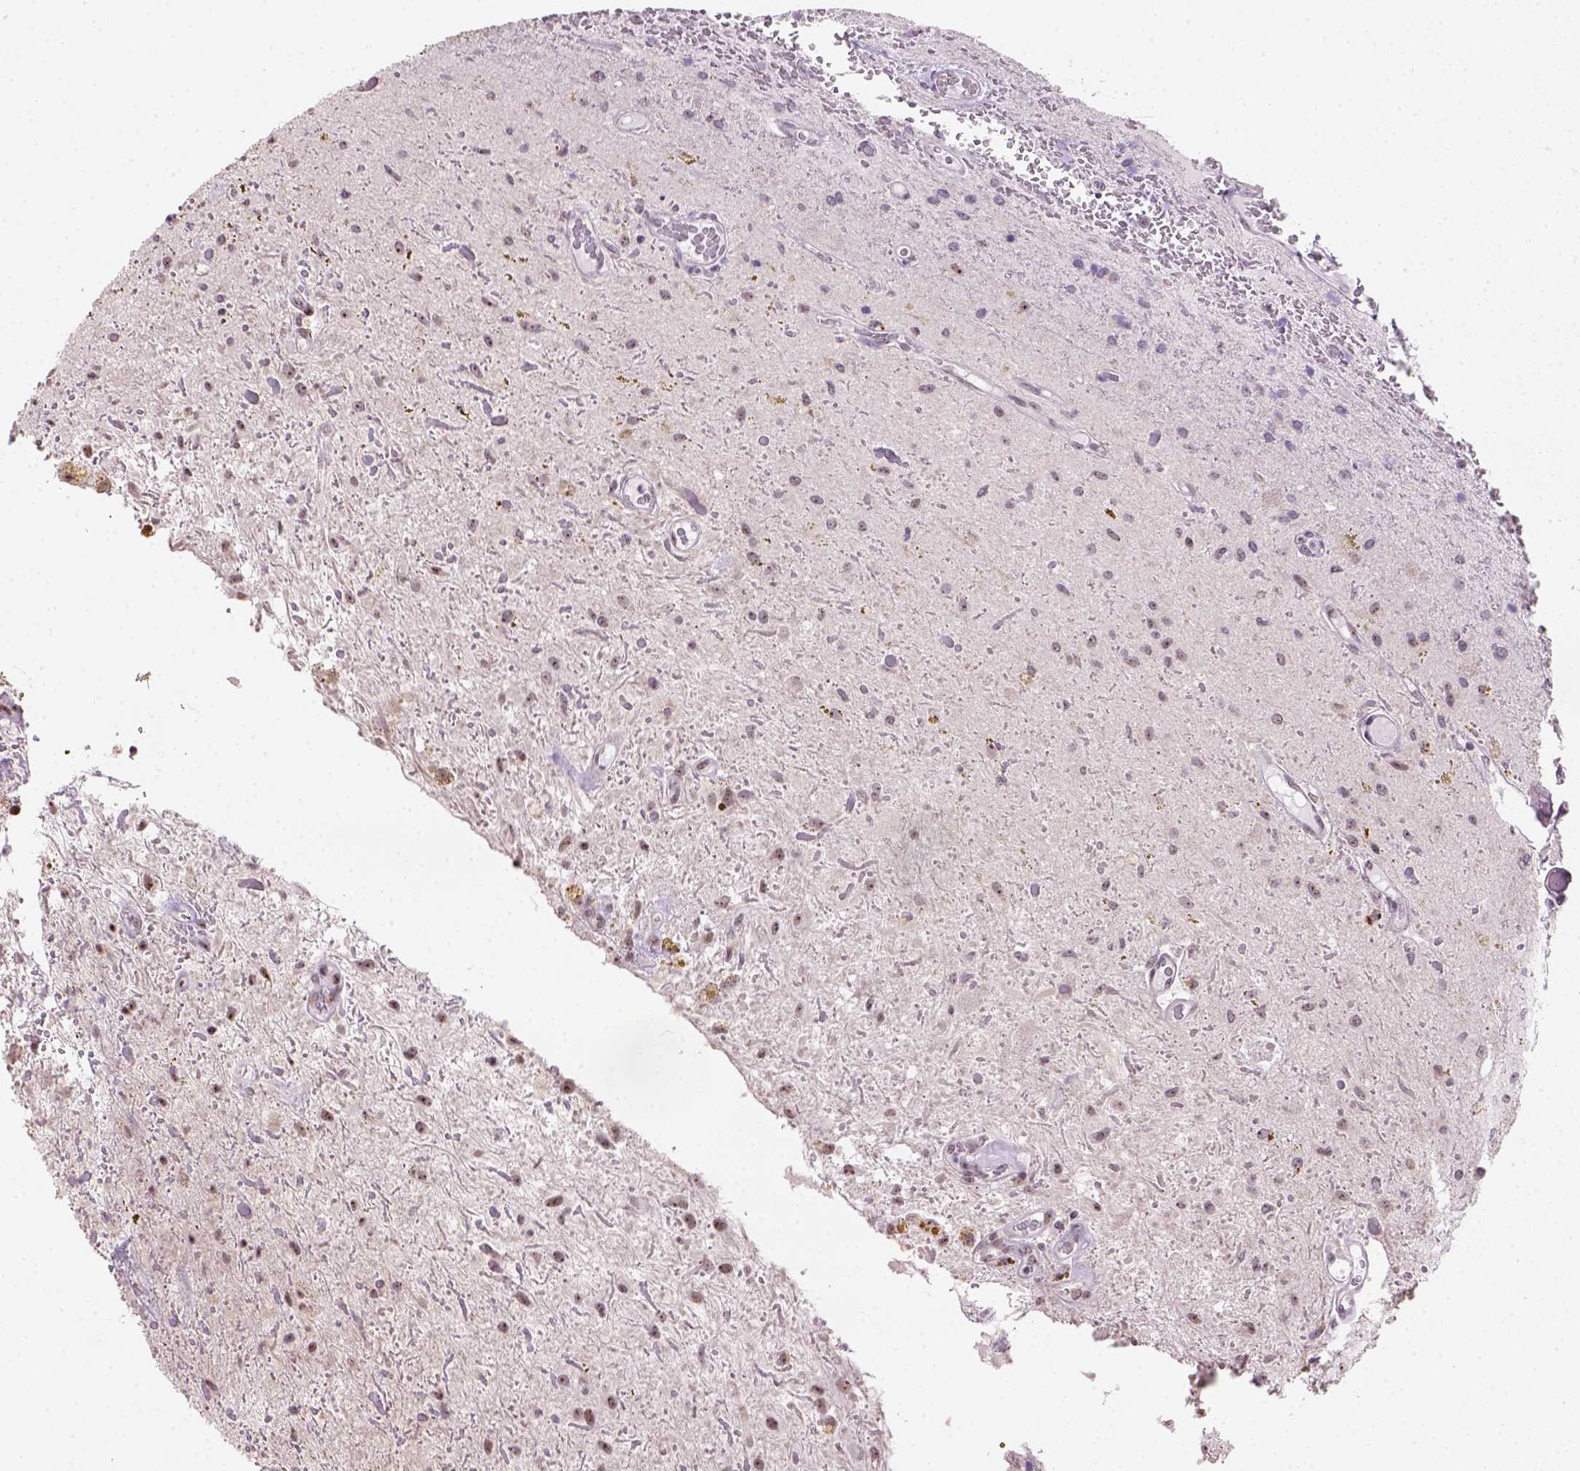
{"staining": {"intensity": "moderate", "quantity": ">75%", "location": "nuclear"}, "tissue": "glioma", "cell_type": "Tumor cells", "image_type": "cancer", "snomed": [{"axis": "morphology", "description": "Glioma, malignant, Low grade"}, {"axis": "topography", "description": "Cerebellum"}], "caption": "Malignant glioma (low-grade) stained for a protein (brown) displays moderate nuclear positive staining in about >75% of tumor cells.", "gene": "DDX50", "patient": {"sex": "female", "age": 14}}